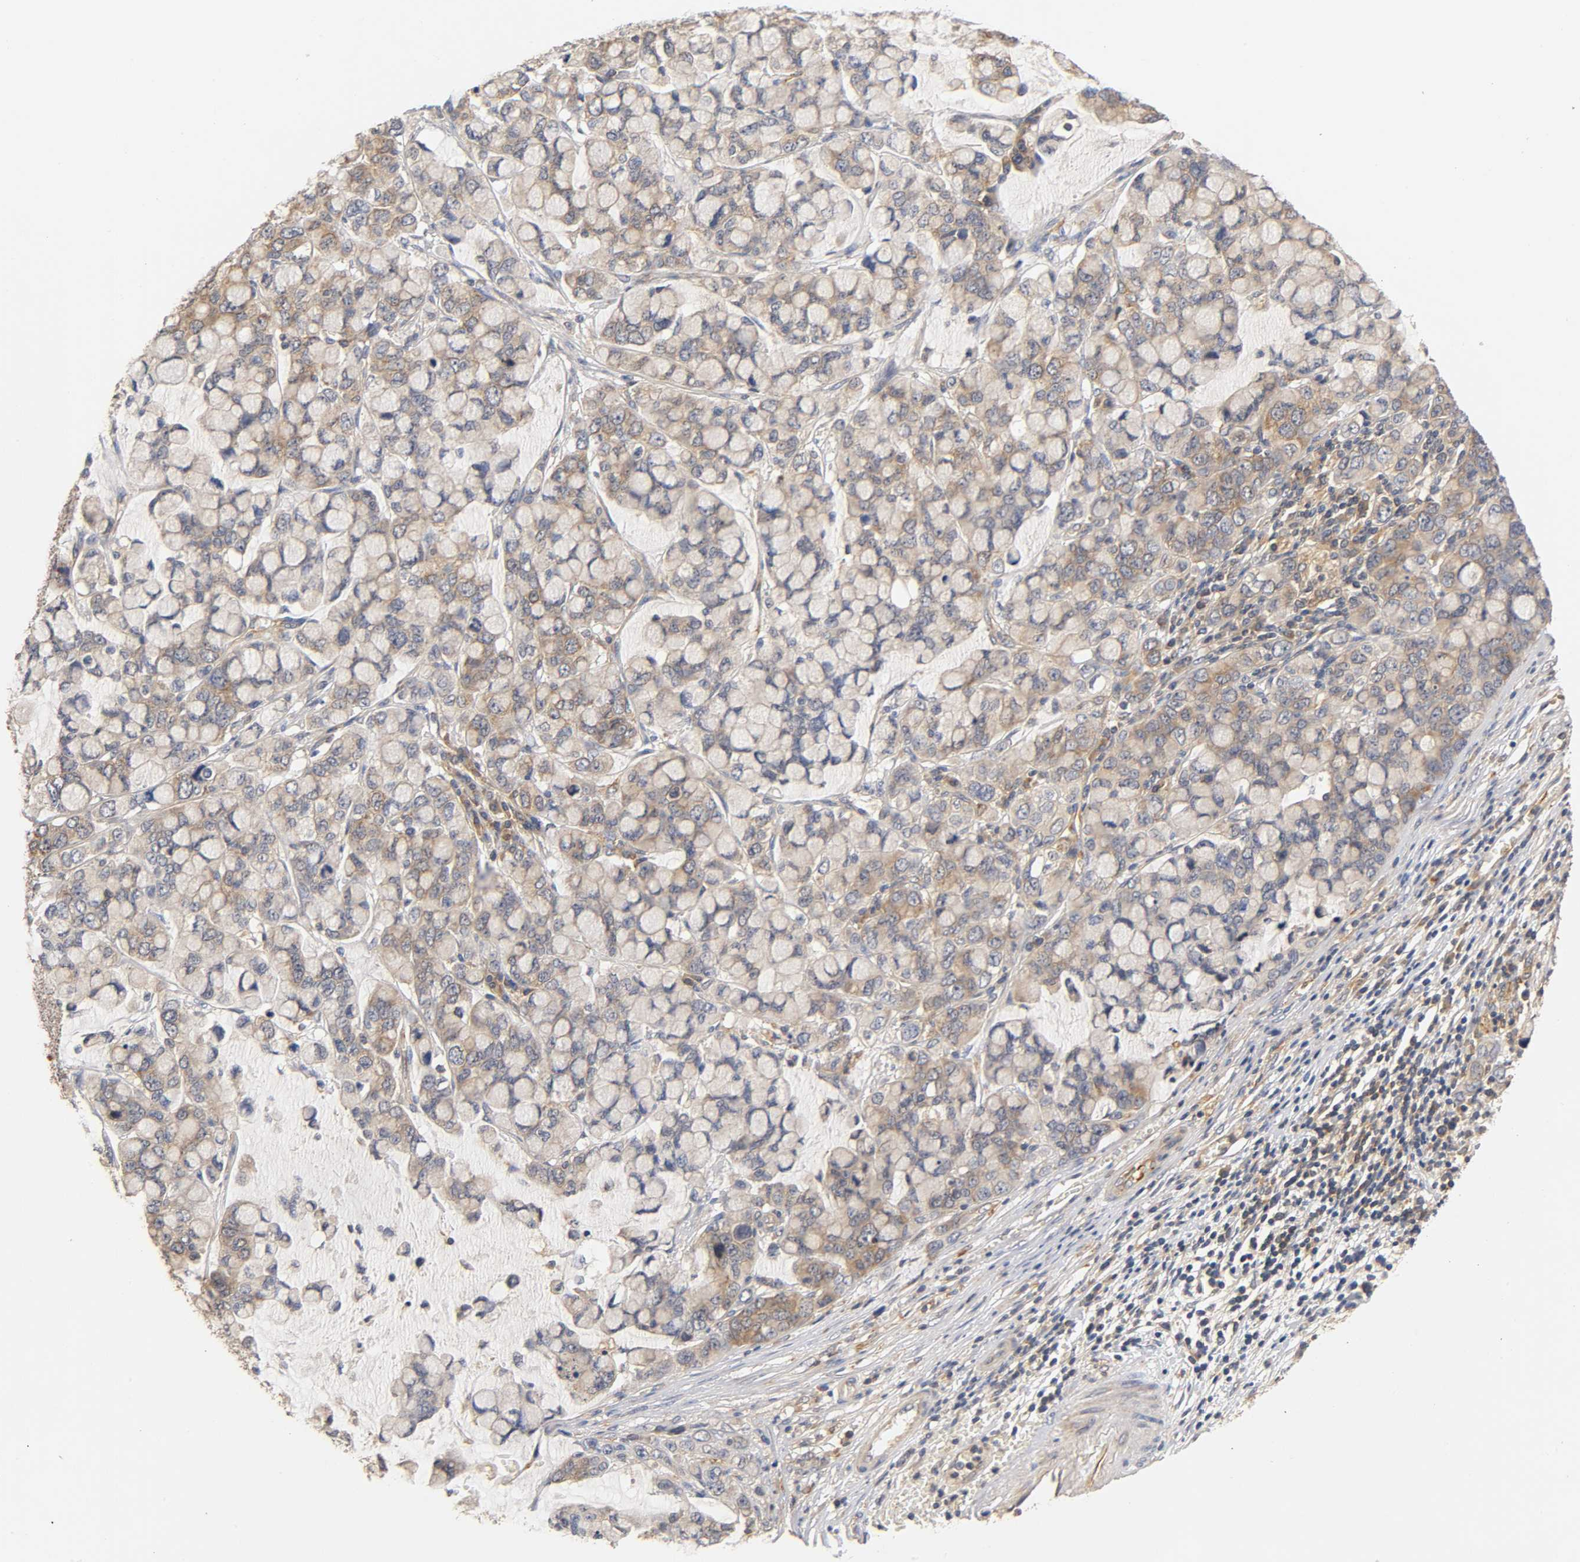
{"staining": {"intensity": "weak", "quantity": "25%-75%", "location": "cytoplasmic/membranous"}, "tissue": "stomach cancer", "cell_type": "Tumor cells", "image_type": "cancer", "snomed": [{"axis": "morphology", "description": "Adenocarcinoma, NOS"}, {"axis": "topography", "description": "Stomach, lower"}], "caption": "A brown stain labels weak cytoplasmic/membranous positivity of a protein in human adenocarcinoma (stomach) tumor cells.", "gene": "SCAP", "patient": {"sex": "male", "age": 84}}